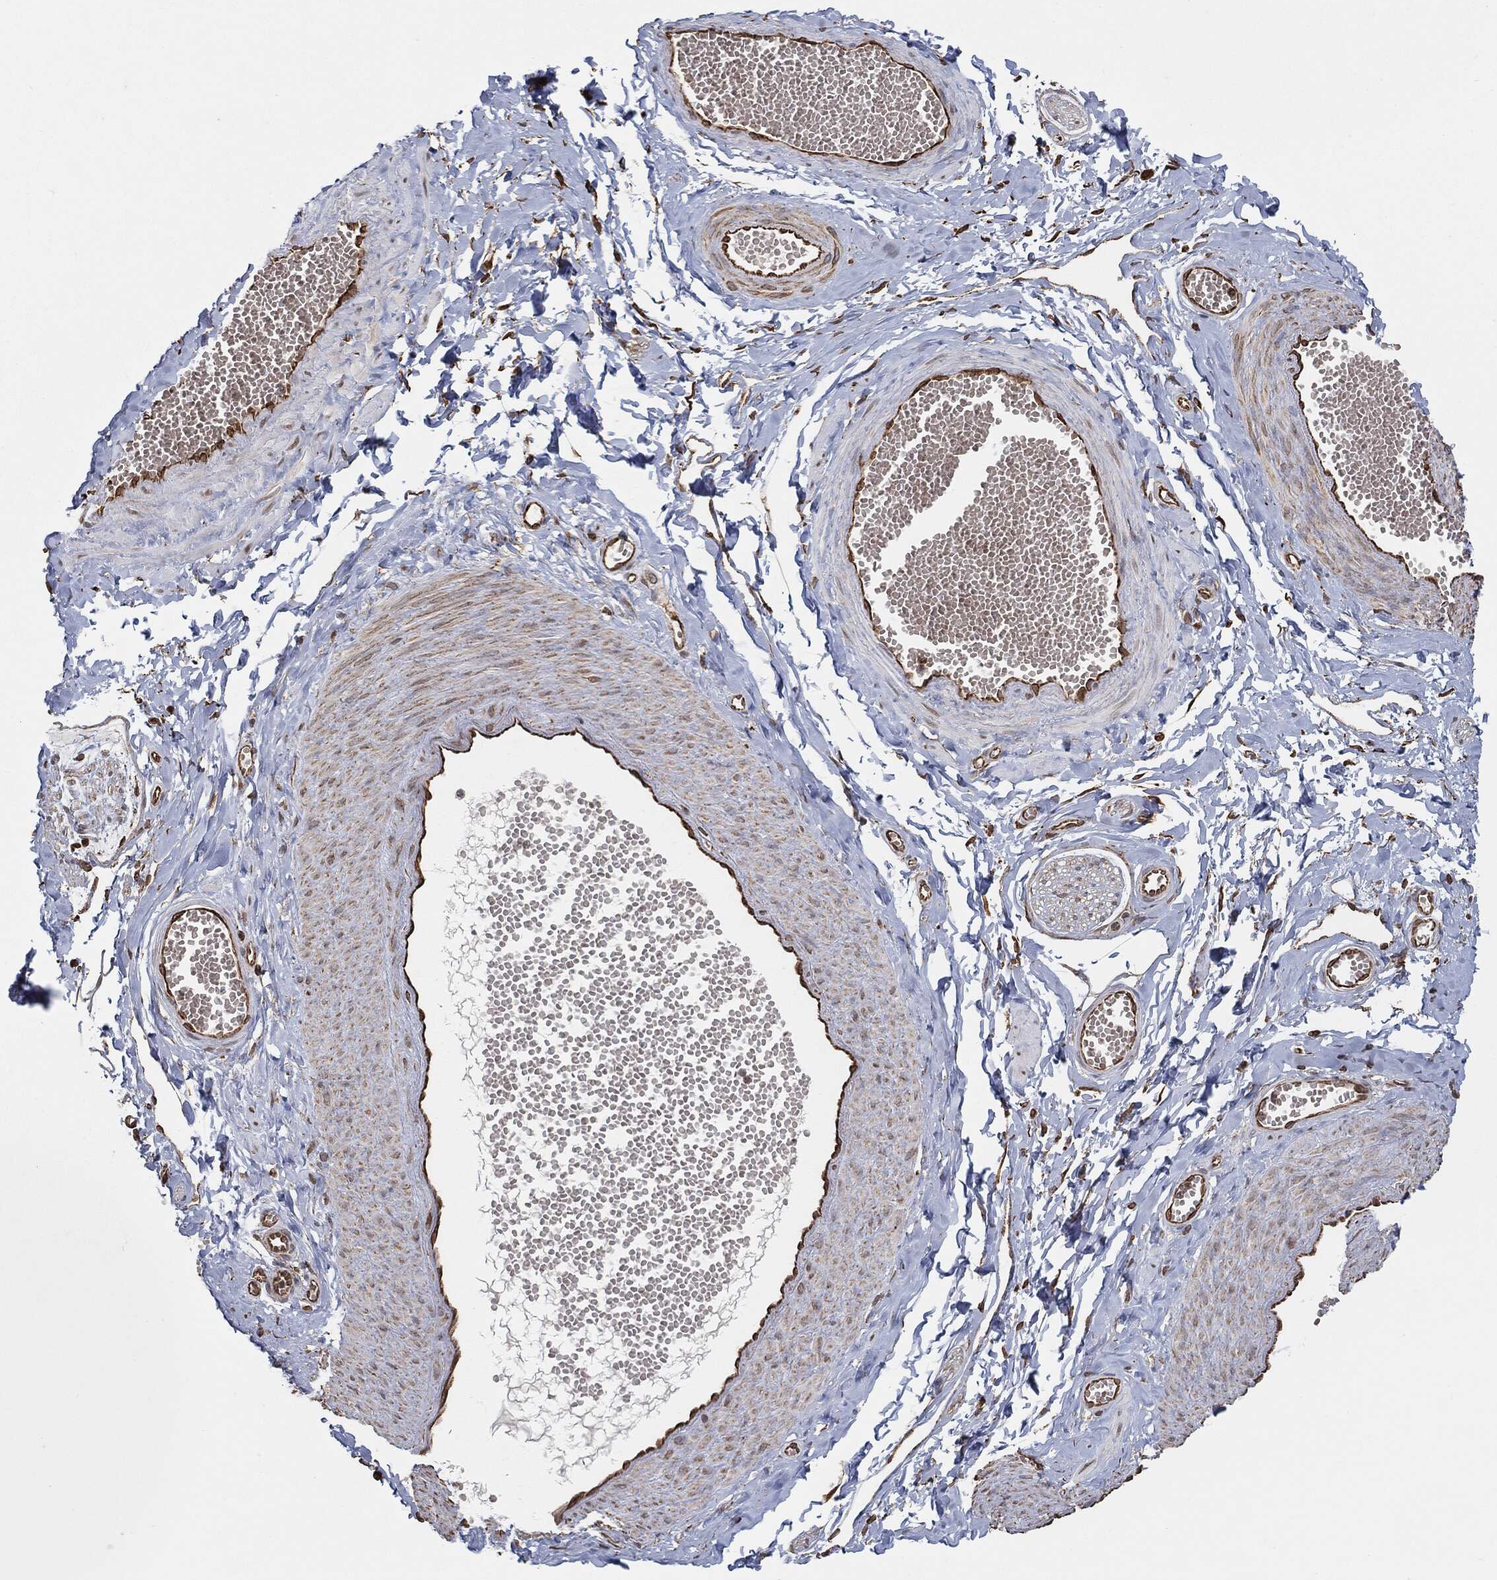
{"staining": {"intensity": "strong", "quantity": ">75%", "location": "cytoplasmic/membranous"}, "tissue": "adipose tissue", "cell_type": "Adipocytes", "image_type": "normal", "snomed": [{"axis": "morphology", "description": "Normal tissue, NOS"}, {"axis": "topography", "description": "Smooth muscle"}, {"axis": "topography", "description": "Peripheral nerve tissue"}], "caption": "Adipose tissue stained with immunohistochemistry reveals strong cytoplasmic/membranous expression in approximately >75% of adipocytes.", "gene": "TP53RK", "patient": {"sex": "male", "age": 22}}